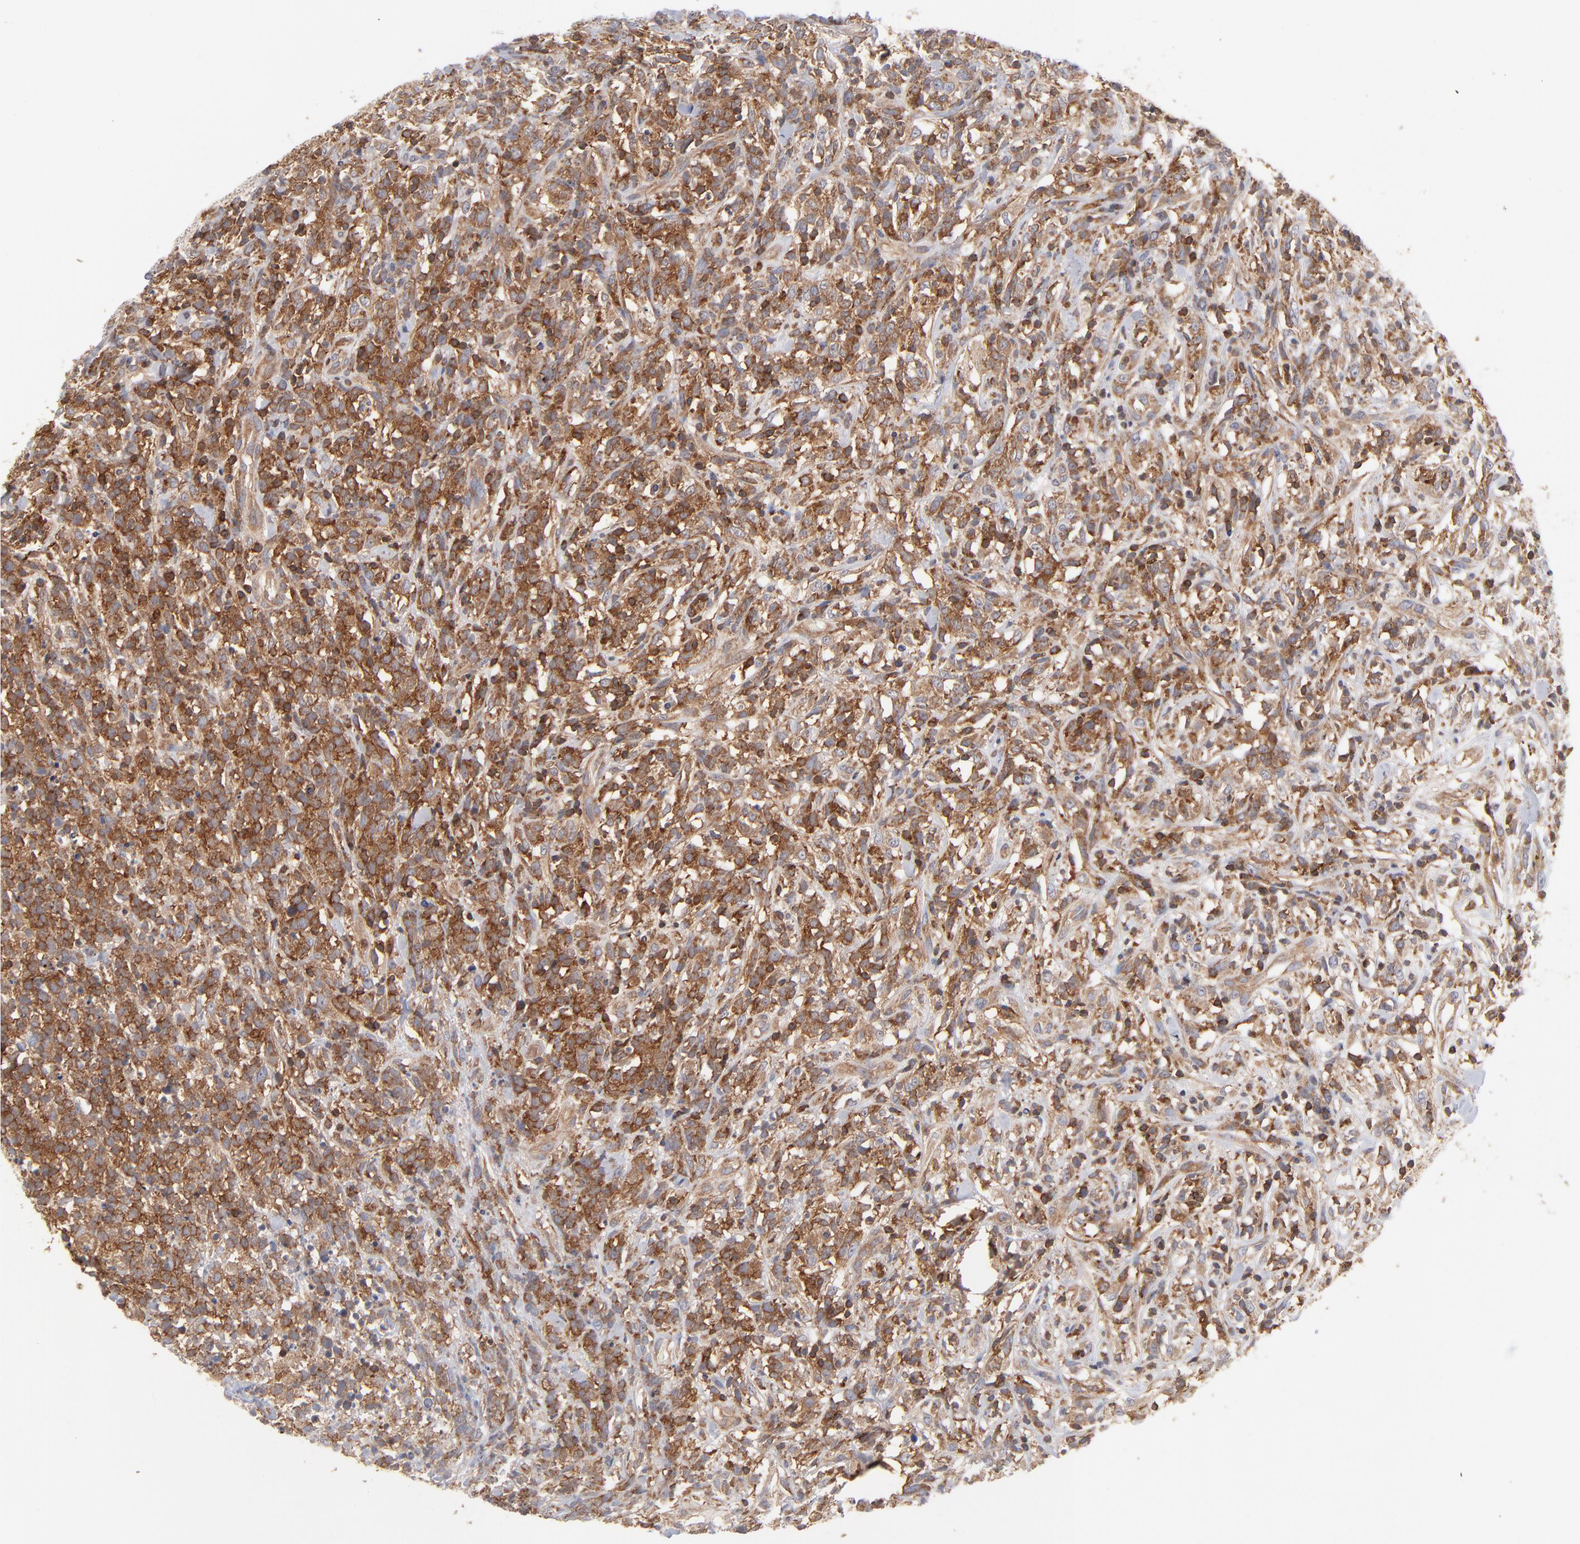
{"staining": {"intensity": "strong", "quantity": ">75%", "location": "cytoplasmic/membranous"}, "tissue": "lymphoma", "cell_type": "Tumor cells", "image_type": "cancer", "snomed": [{"axis": "morphology", "description": "Malignant lymphoma, non-Hodgkin's type, High grade"}, {"axis": "topography", "description": "Lymph node"}], "caption": "Human lymphoma stained for a protein (brown) displays strong cytoplasmic/membranous positive staining in about >75% of tumor cells.", "gene": "WIPF1", "patient": {"sex": "female", "age": 73}}